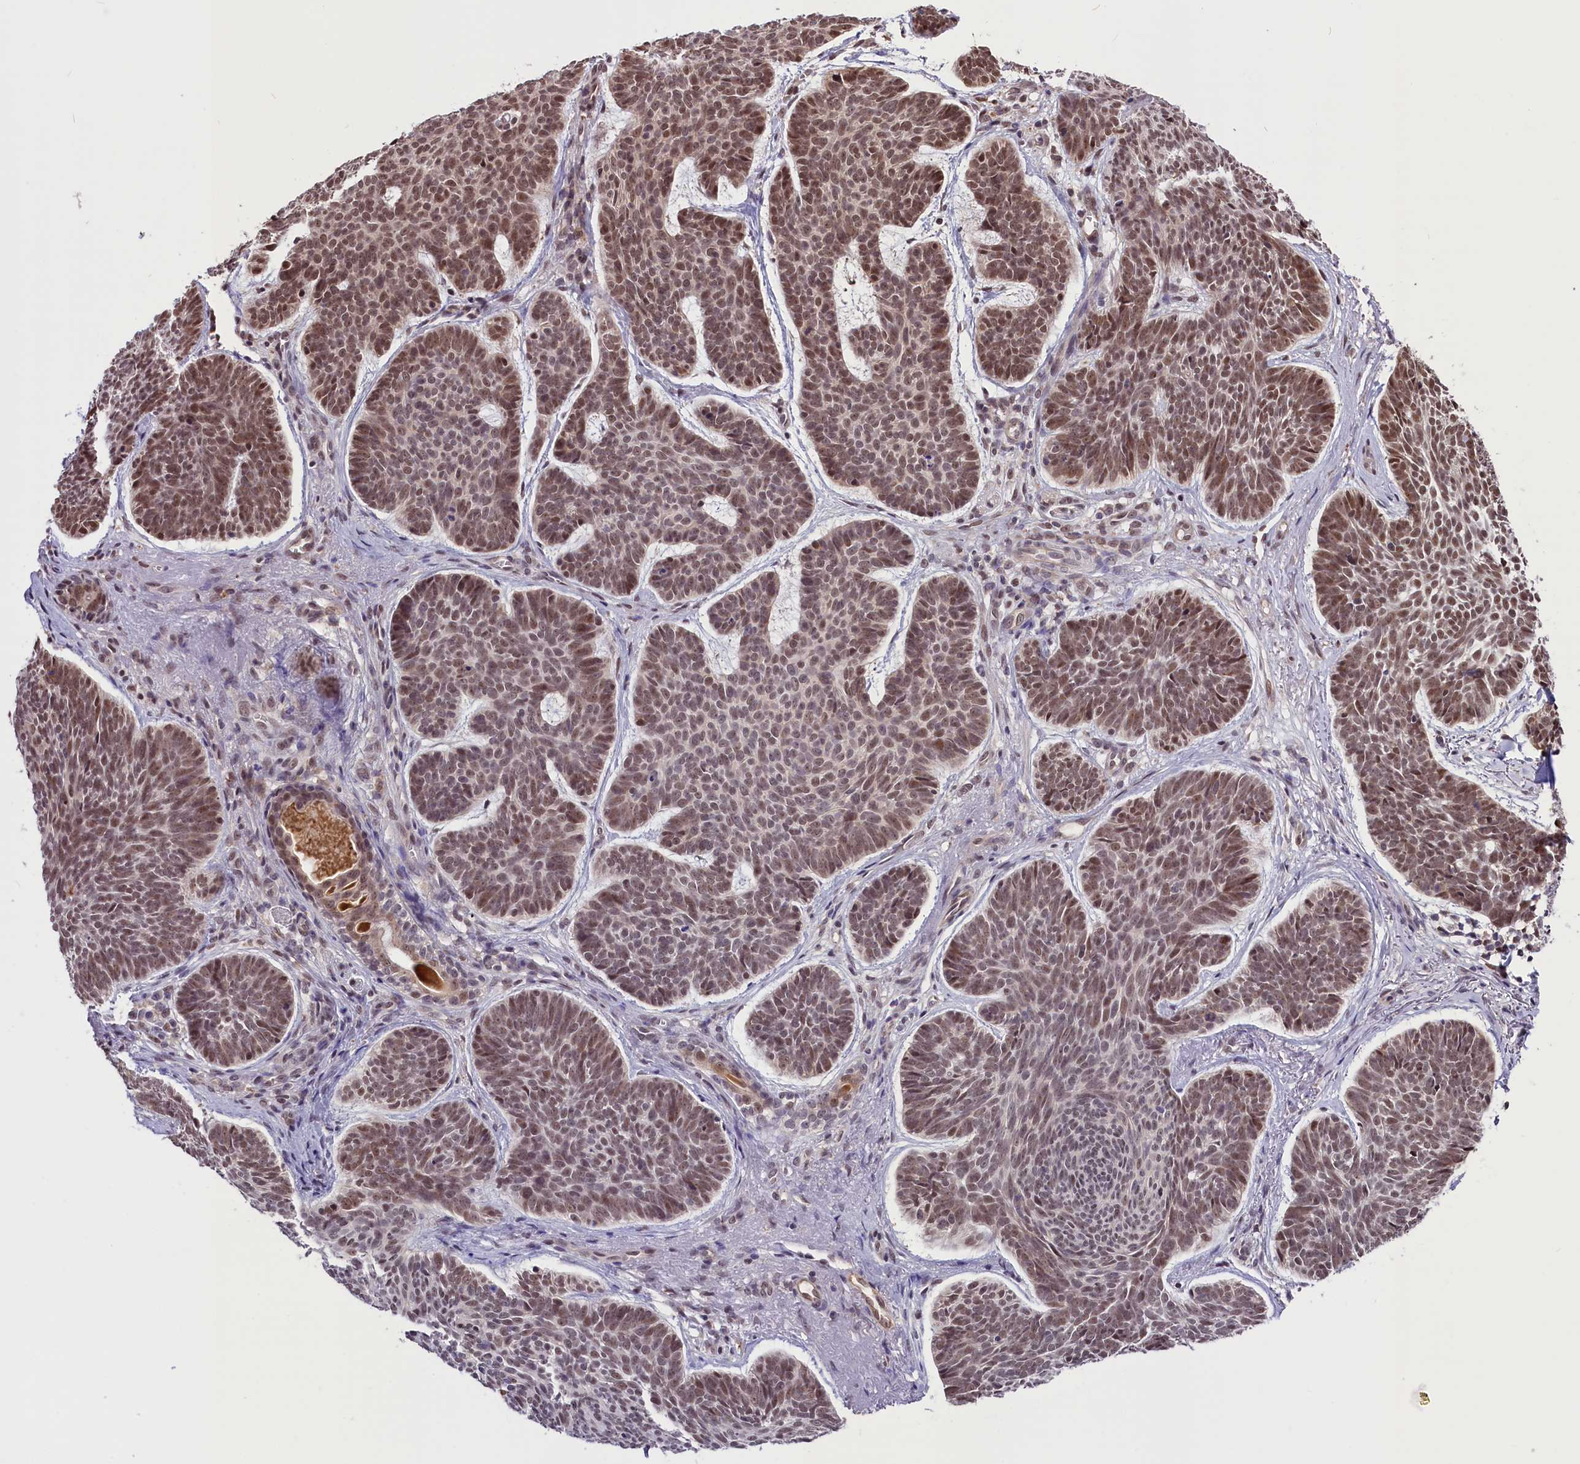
{"staining": {"intensity": "moderate", "quantity": ">75%", "location": "nuclear"}, "tissue": "skin cancer", "cell_type": "Tumor cells", "image_type": "cancer", "snomed": [{"axis": "morphology", "description": "Basal cell carcinoma"}, {"axis": "topography", "description": "Skin"}], "caption": "Skin cancer tissue exhibits moderate nuclear positivity in approximately >75% of tumor cells, visualized by immunohistochemistry.", "gene": "MRPL54", "patient": {"sex": "female", "age": 74}}